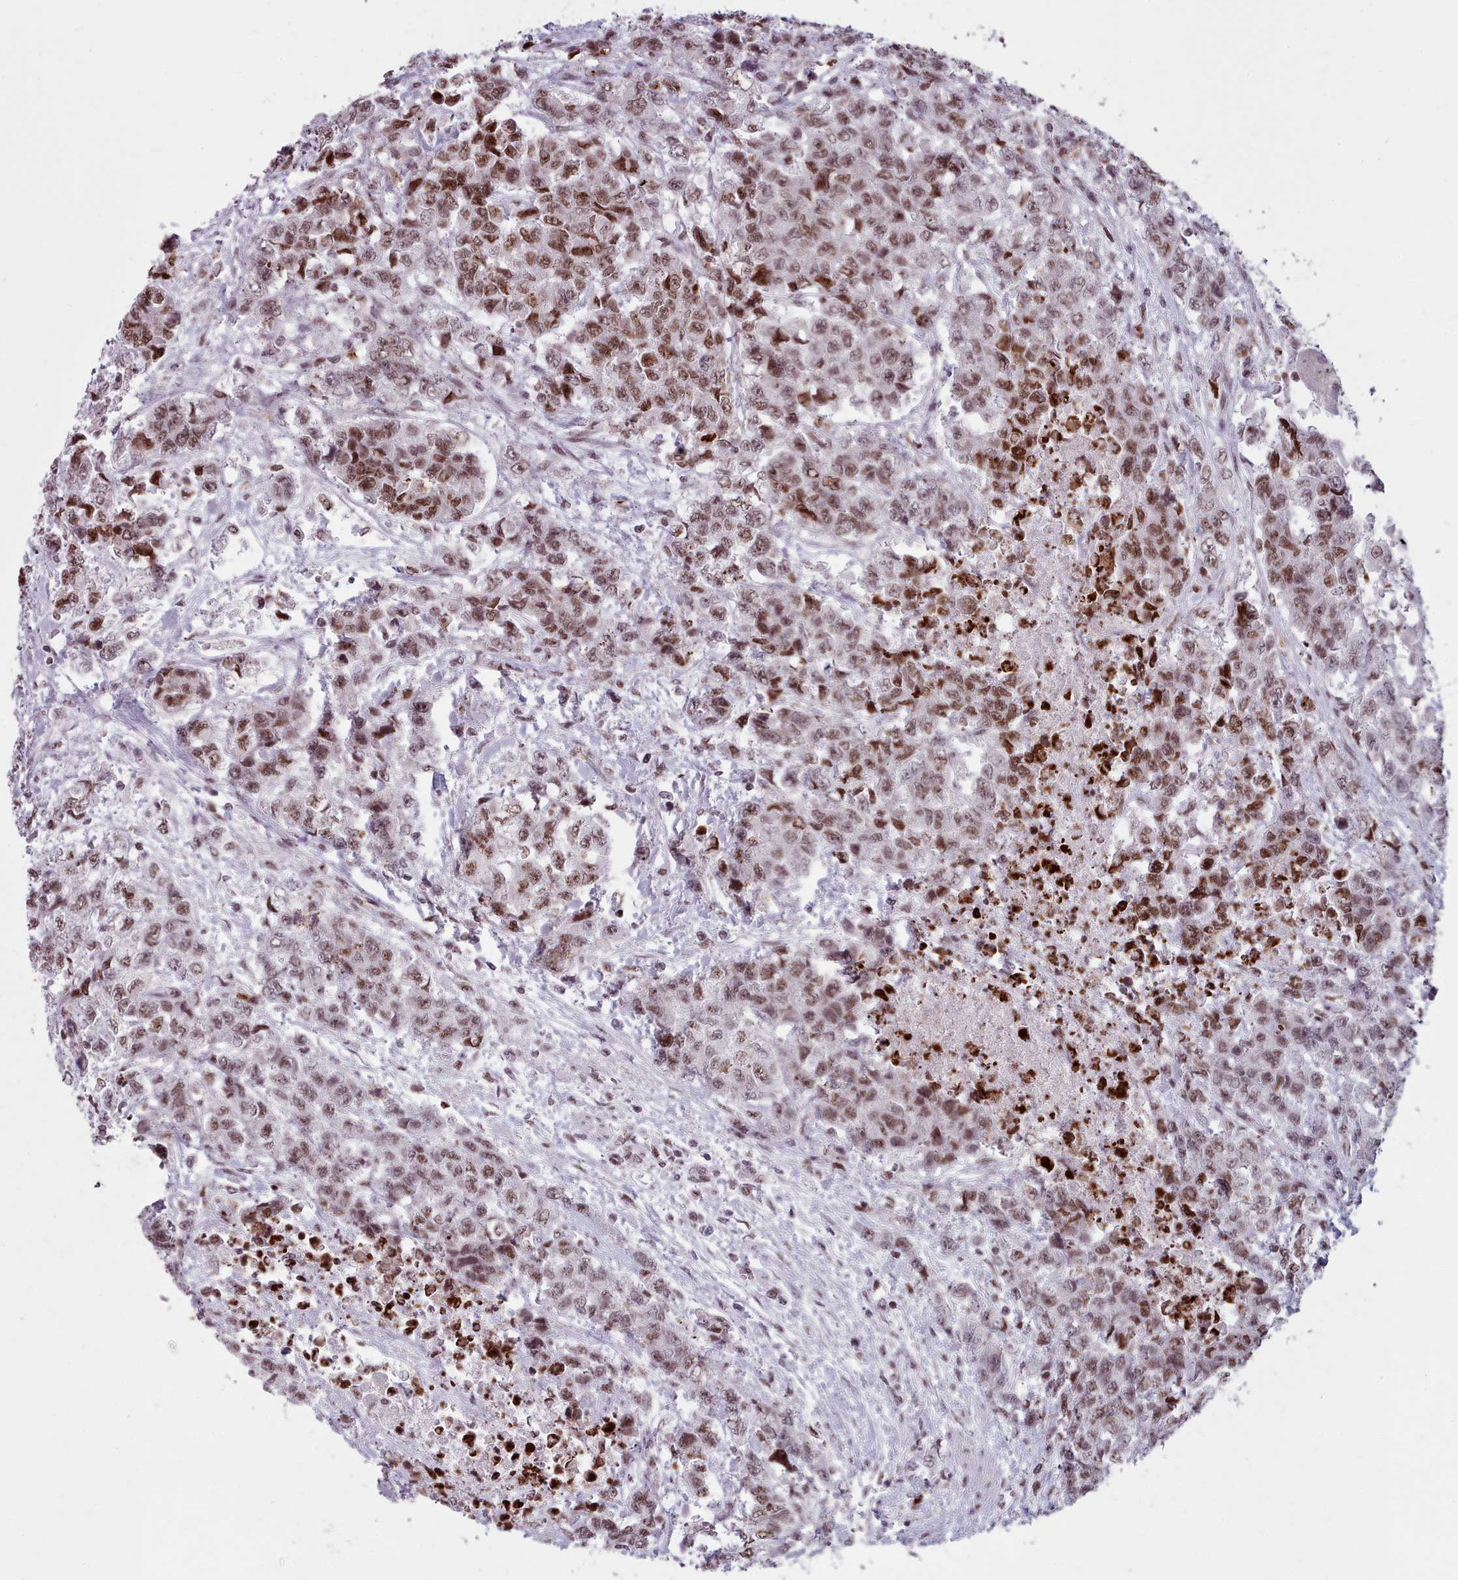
{"staining": {"intensity": "moderate", "quantity": ">75%", "location": "nuclear"}, "tissue": "urothelial cancer", "cell_type": "Tumor cells", "image_type": "cancer", "snomed": [{"axis": "morphology", "description": "Urothelial carcinoma, High grade"}, {"axis": "topography", "description": "Urinary bladder"}], "caption": "Urothelial cancer stained with immunohistochemistry (IHC) shows moderate nuclear expression in approximately >75% of tumor cells.", "gene": "SRRM1", "patient": {"sex": "female", "age": 78}}